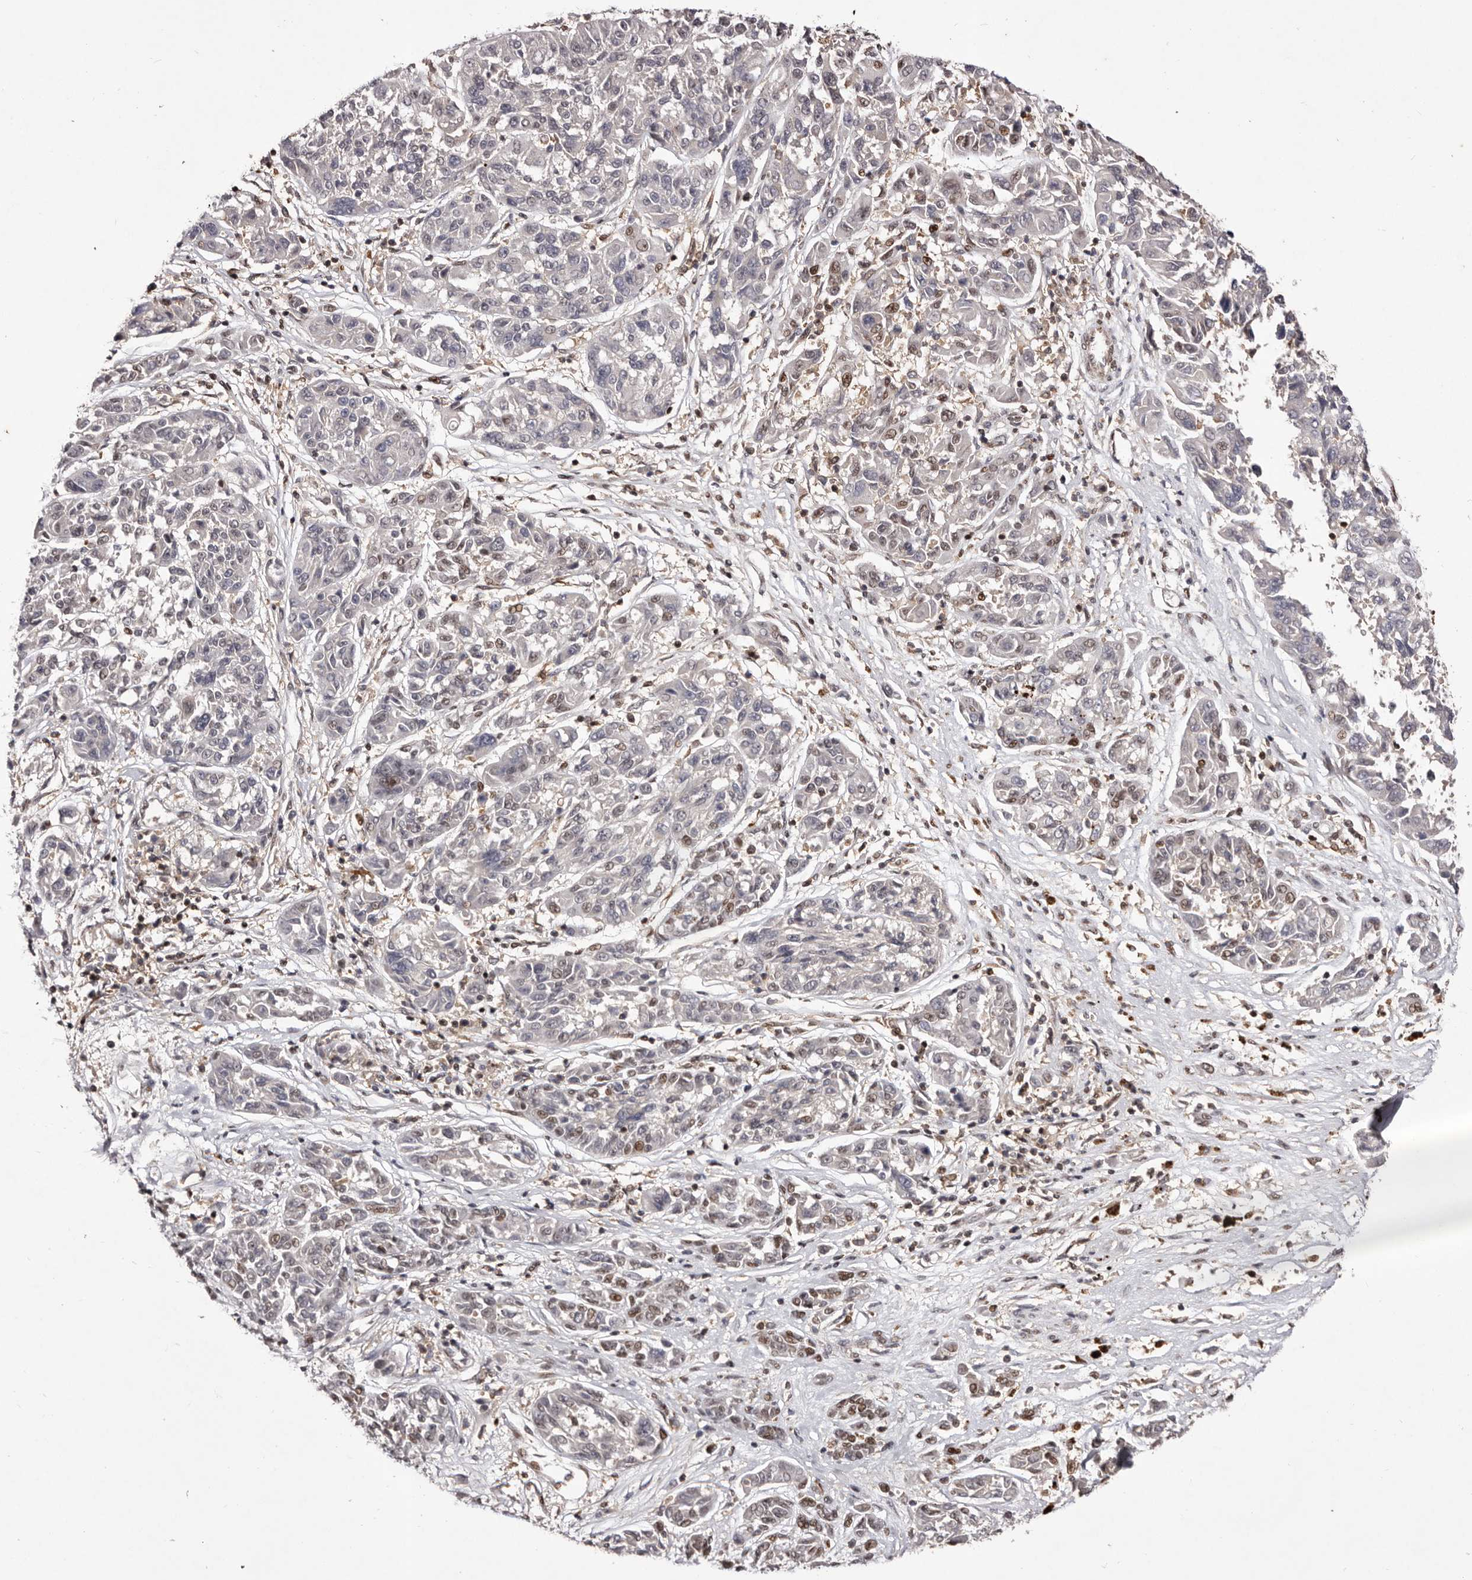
{"staining": {"intensity": "negative", "quantity": "none", "location": "none"}, "tissue": "melanoma", "cell_type": "Tumor cells", "image_type": "cancer", "snomed": [{"axis": "morphology", "description": "Malignant melanoma, NOS"}, {"axis": "topography", "description": "Skin"}], "caption": "Human malignant melanoma stained for a protein using immunohistochemistry exhibits no expression in tumor cells.", "gene": "FBXO5", "patient": {"sex": "male", "age": 53}}